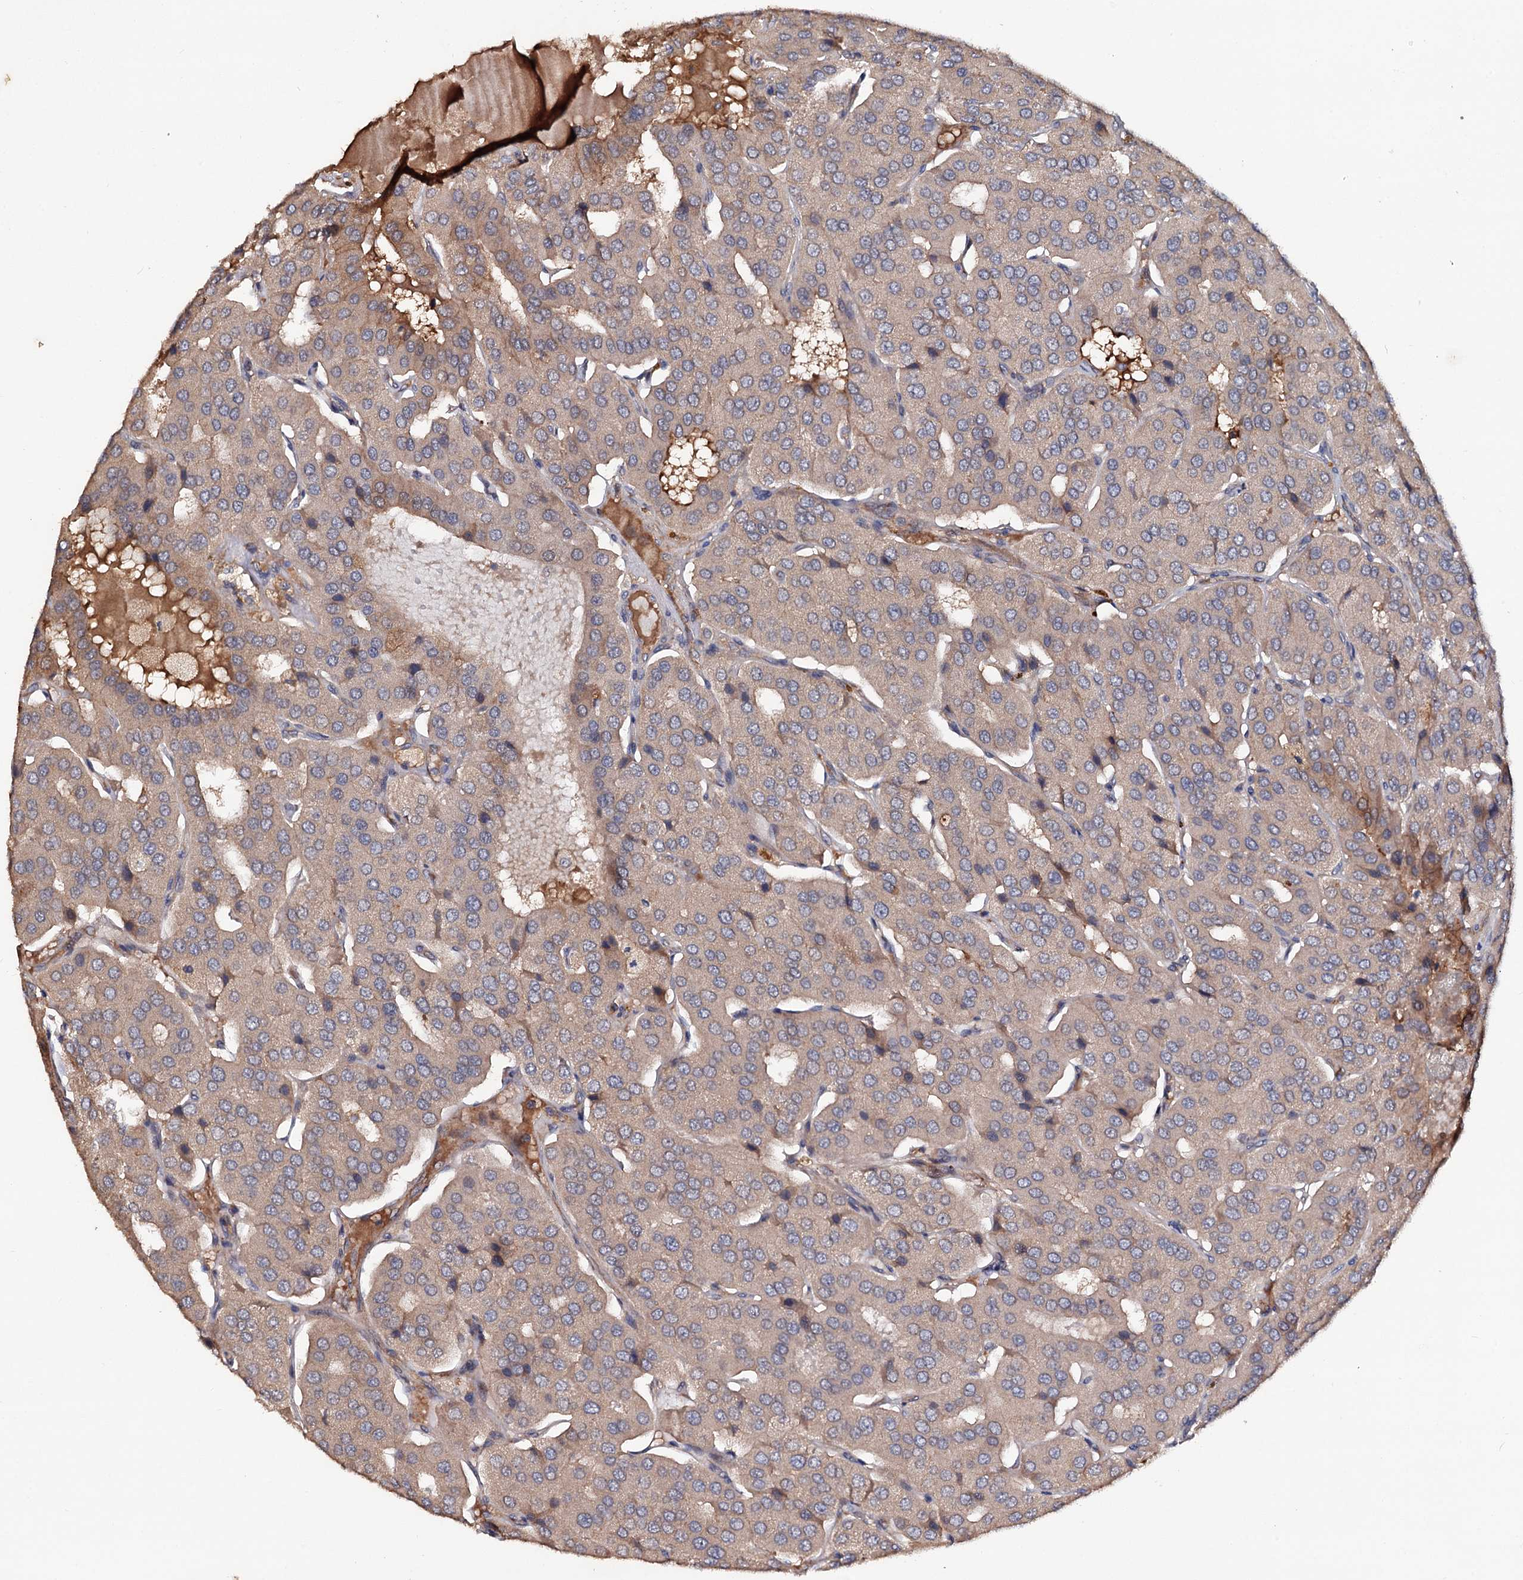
{"staining": {"intensity": "weak", "quantity": ">75%", "location": "cytoplasmic/membranous"}, "tissue": "parathyroid gland", "cell_type": "Glandular cells", "image_type": "normal", "snomed": [{"axis": "morphology", "description": "Normal tissue, NOS"}, {"axis": "morphology", "description": "Adenoma, NOS"}, {"axis": "topography", "description": "Parathyroid gland"}], "caption": "Parathyroid gland was stained to show a protein in brown. There is low levels of weak cytoplasmic/membranous staining in approximately >75% of glandular cells. The staining is performed using DAB (3,3'-diaminobenzidine) brown chromogen to label protein expression. The nuclei are counter-stained blue using hematoxylin.", "gene": "NUDCD2", "patient": {"sex": "female", "age": 86}}